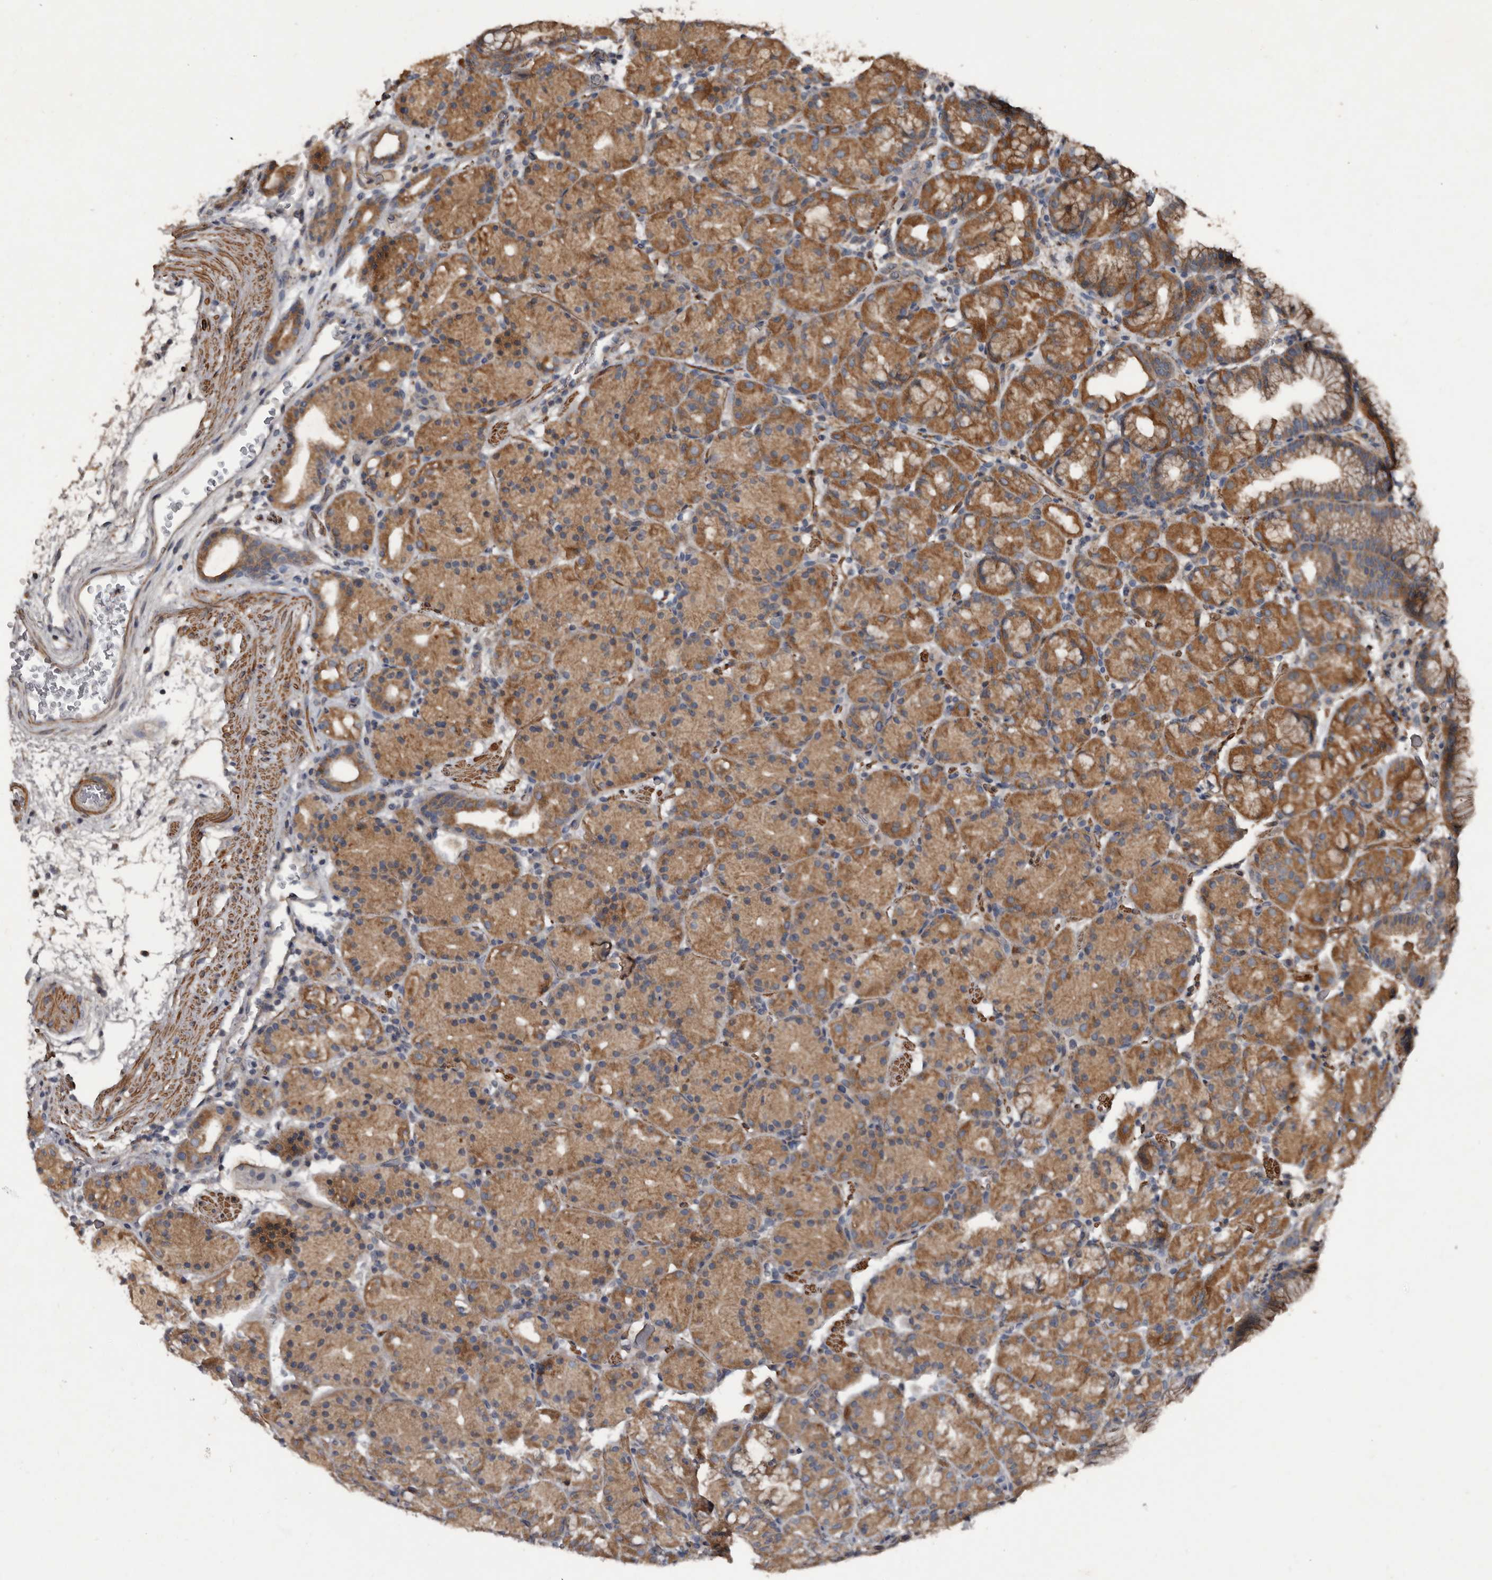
{"staining": {"intensity": "moderate", "quantity": ">75%", "location": "cytoplasmic/membranous"}, "tissue": "stomach", "cell_type": "Glandular cells", "image_type": "normal", "snomed": [{"axis": "morphology", "description": "Normal tissue, NOS"}, {"axis": "topography", "description": "Stomach, upper"}], "caption": "A medium amount of moderate cytoplasmic/membranous staining is seen in about >75% of glandular cells in unremarkable stomach. (brown staining indicates protein expression, while blue staining denotes nuclei).", "gene": "GREB1", "patient": {"sex": "male", "age": 48}}